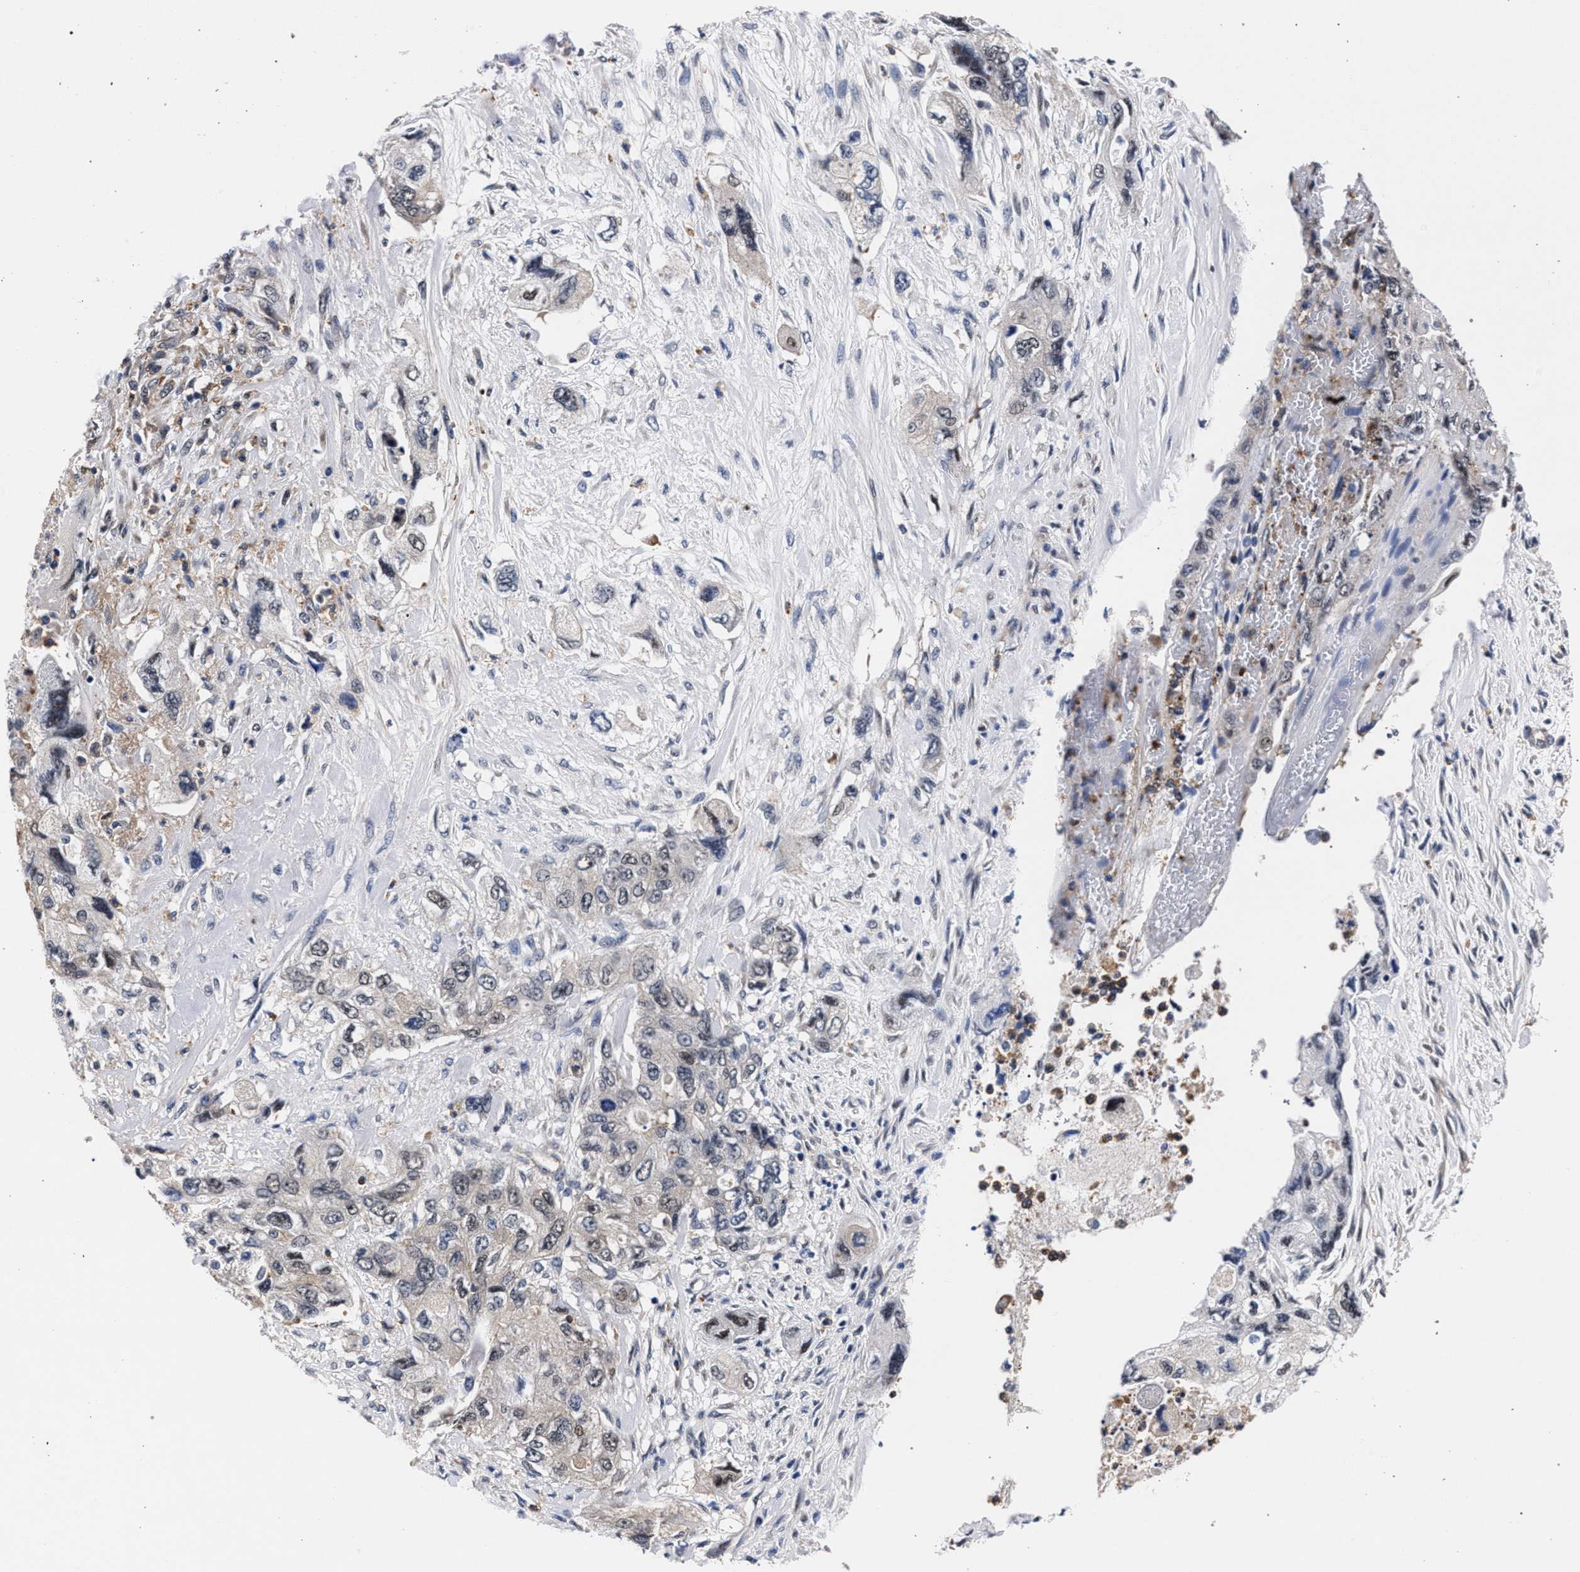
{"staining": {"intensity": "weak", "quantity": "<25%", "location": "nuclear"}, "tissue": "pancreatic cancer", "cell_type": "Tumor cells", "image_type": "cancer", "snomed": [{"axis": "morphology", "description": "Adenocarcinoma, NOS"}, {"axis": "topography", "description": "Pancreas"}], "caption": "High power microscopy photomicrograph of an immunohistochemistry (IHC) image of adenocarcinoma (pancreatic), revealing no significant expression in tumor cells.", "gene": "ZNF462", "patient": {"sex": "female", "age": 73}}